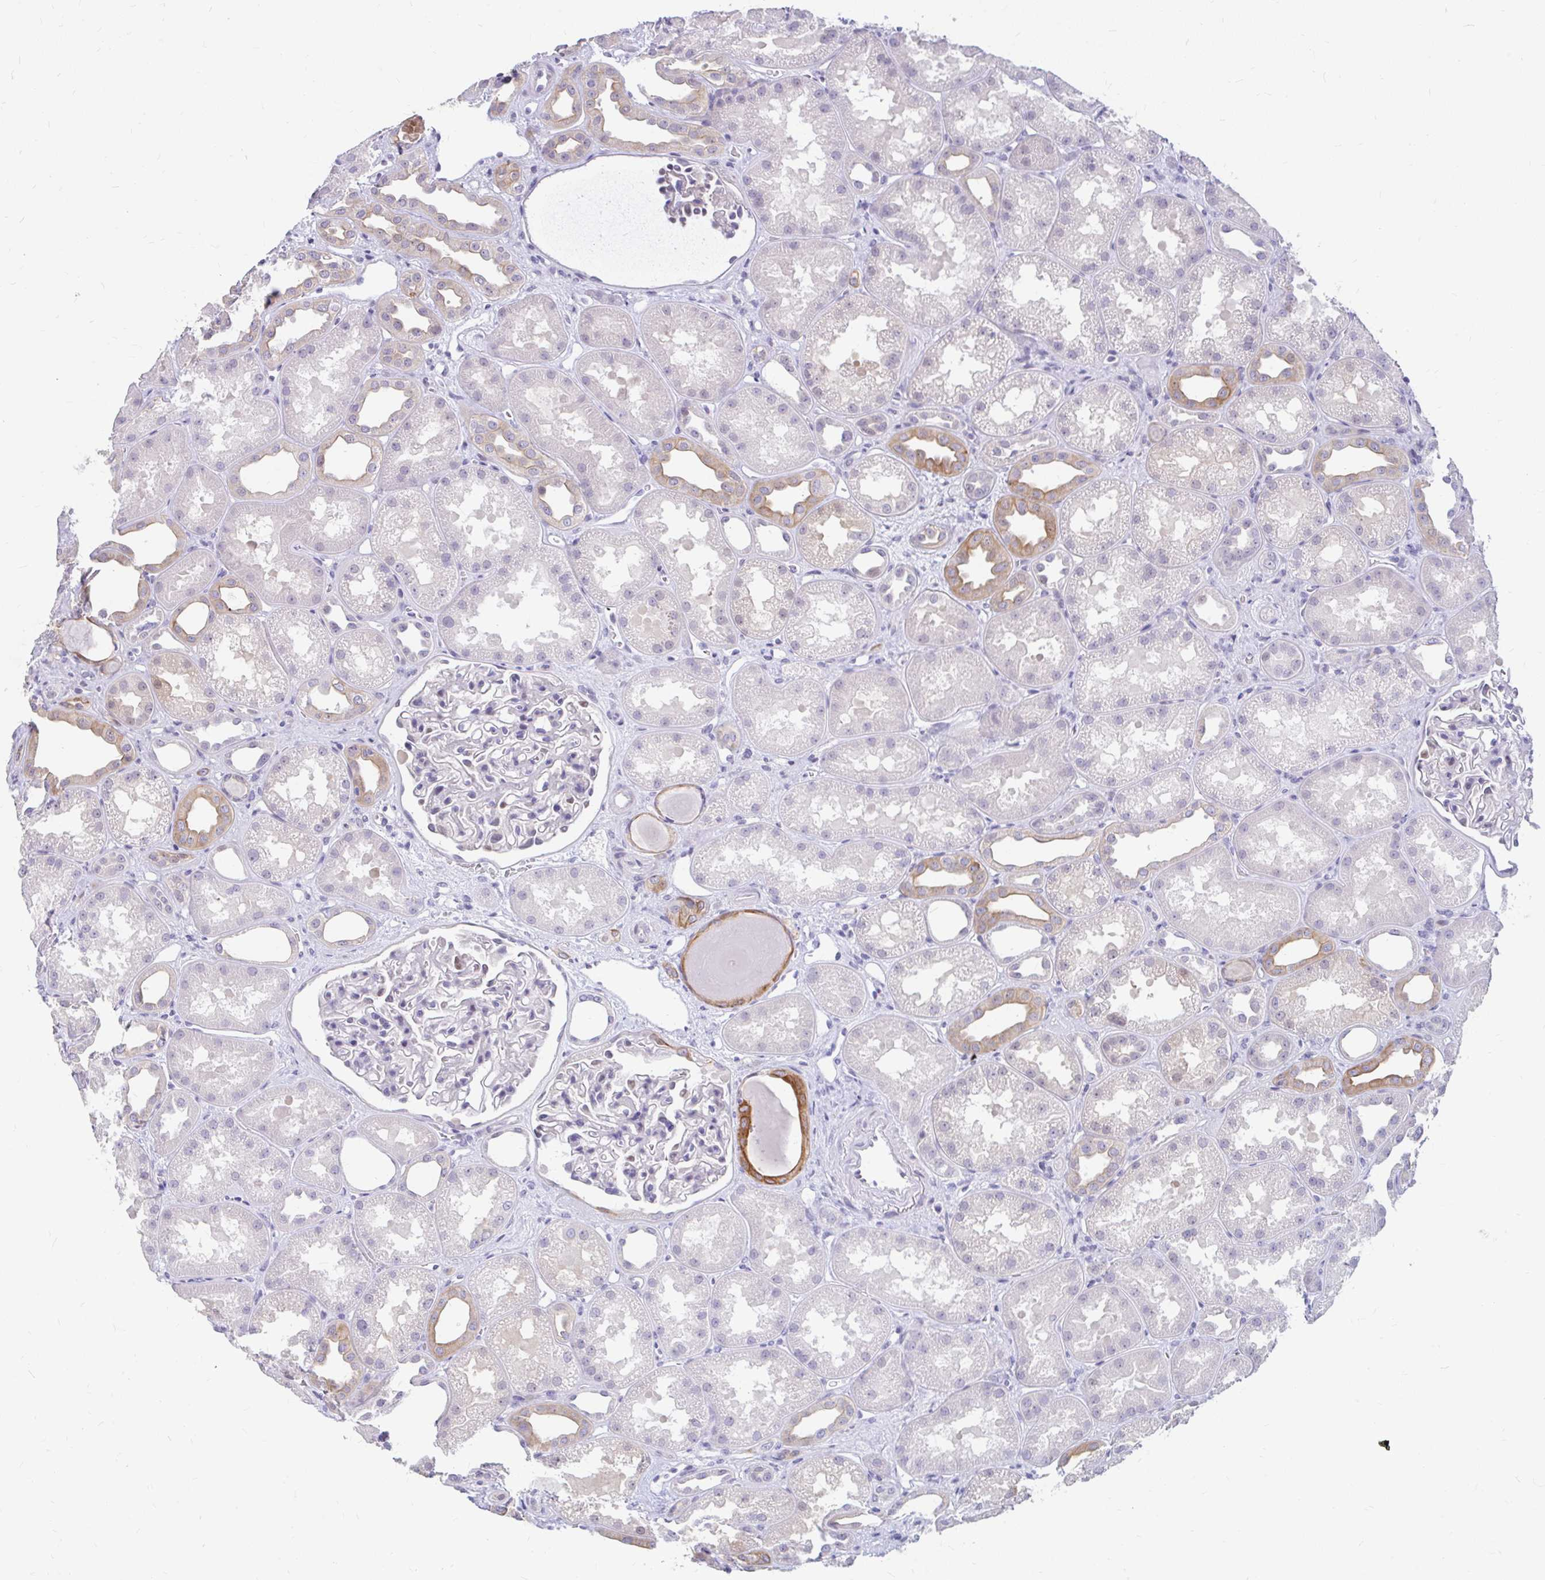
{"staining": {"intensity": "weak", "quantity": "<25%", "location": "nuclear"}, "tissue": "kidney", "cell_type": "Cells in glomeruli", "image_type": "normal", "snomed": [{"axis": "morphology", "description": "Normal tissue, NOS"}, {"axis": "topography", "description": "Kidney"}], "caption": "High magnification brightfield microscopy of normal kidney stained with DAB (3,3'-diaminobenzidine) (brown) and counterstained with hematoxylin (blue): cells in glomeruli show no significant staining. Nuclei are stained in blue.", "gene": "RGS16", "patient": {"sex": "male", "age": 61}}